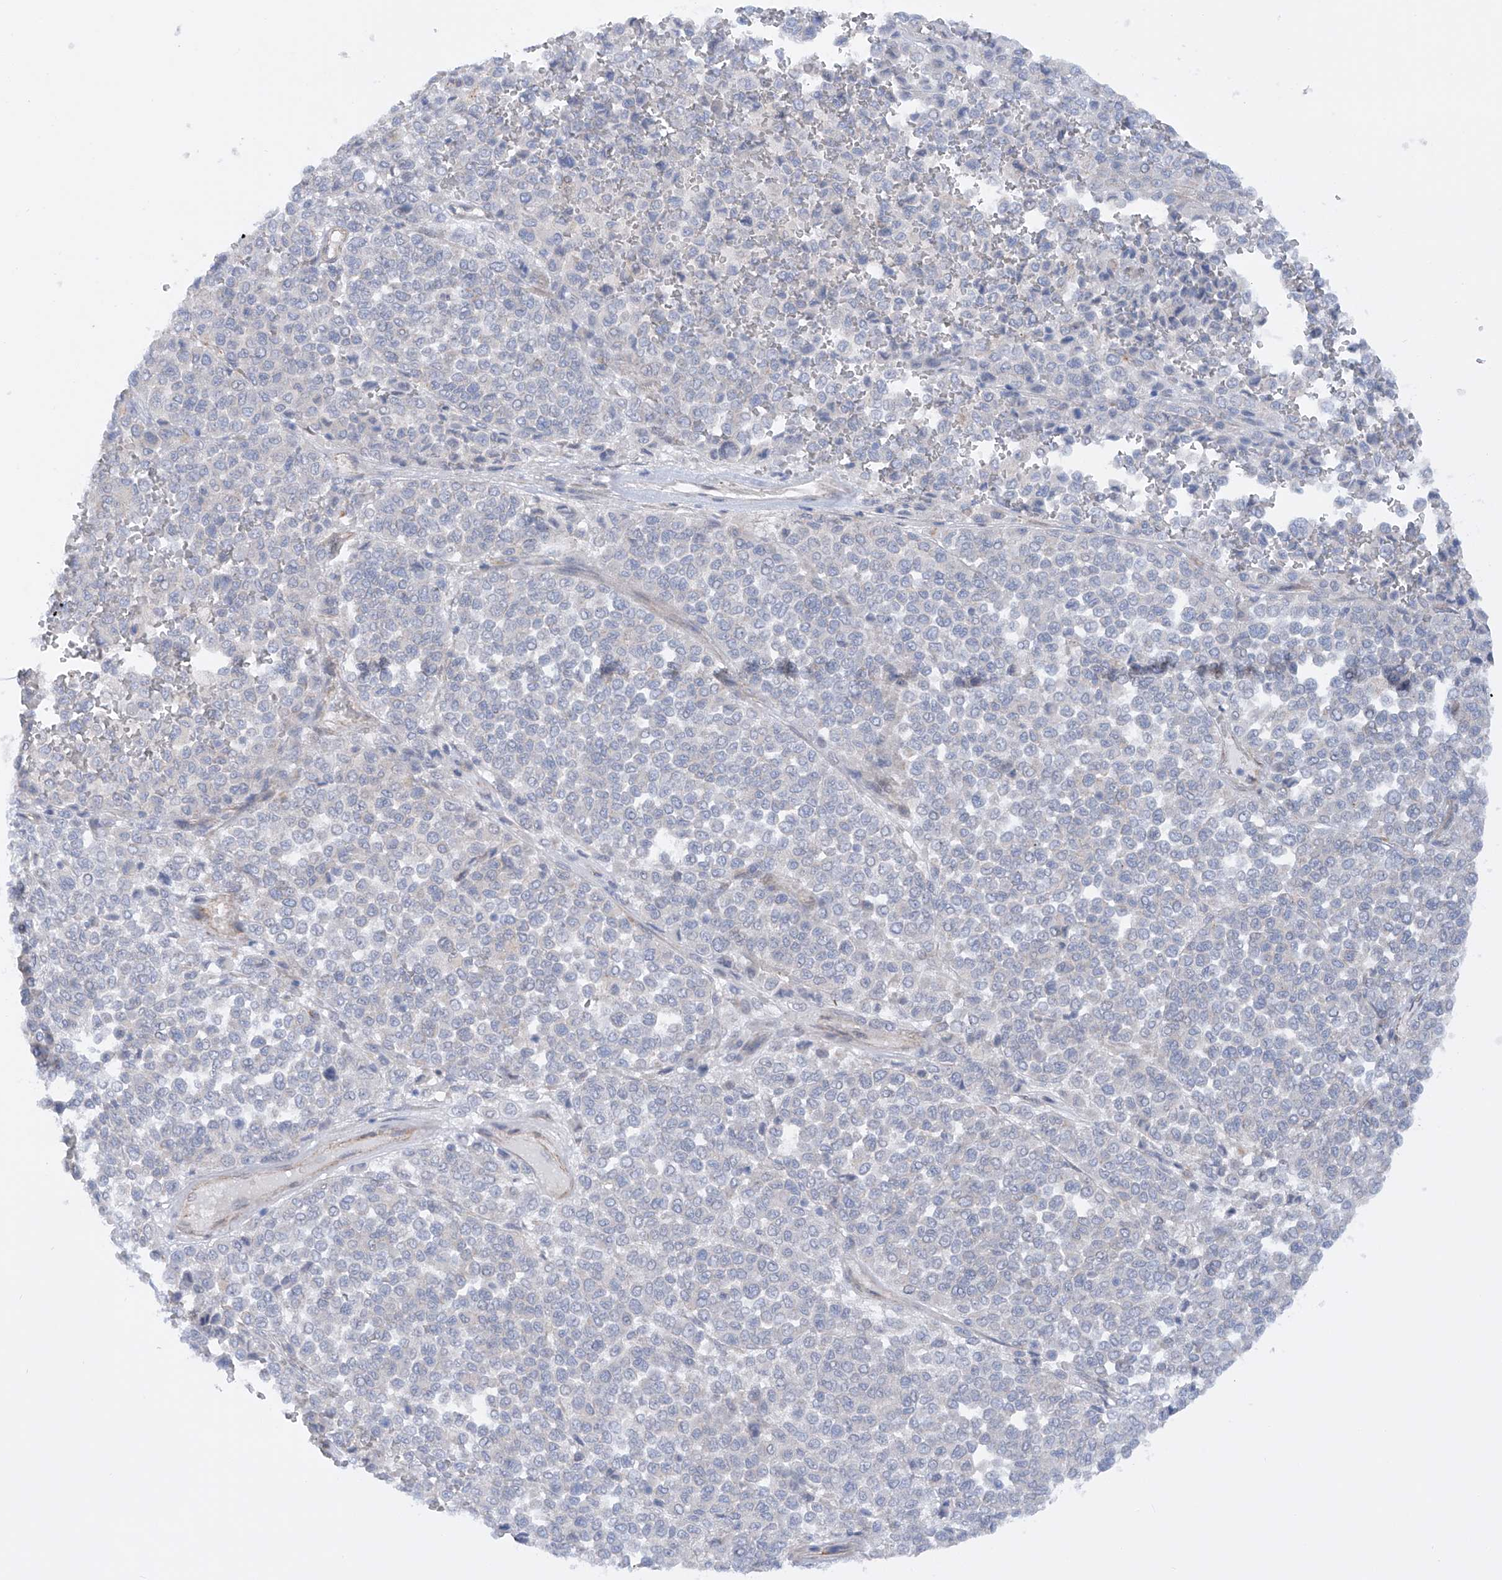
{"staining": {"intensity": "negative", "quantity": "none", "location": "none"}, "tissue": "melanoma", "cell_type": "Tumor cells", "image_type": "cancer", "snomed": [{"axis": "morphology", "description": "Malignant melanoma, Metastatic site"}, {"axis": "topography", "description": "Pancreas"}], "caption": "Immunohistochemistry of melanoma demonstrates no staining in tumor cells.", "gene": "ZNF490", "patient": {"sex": "female", "age": 30}}